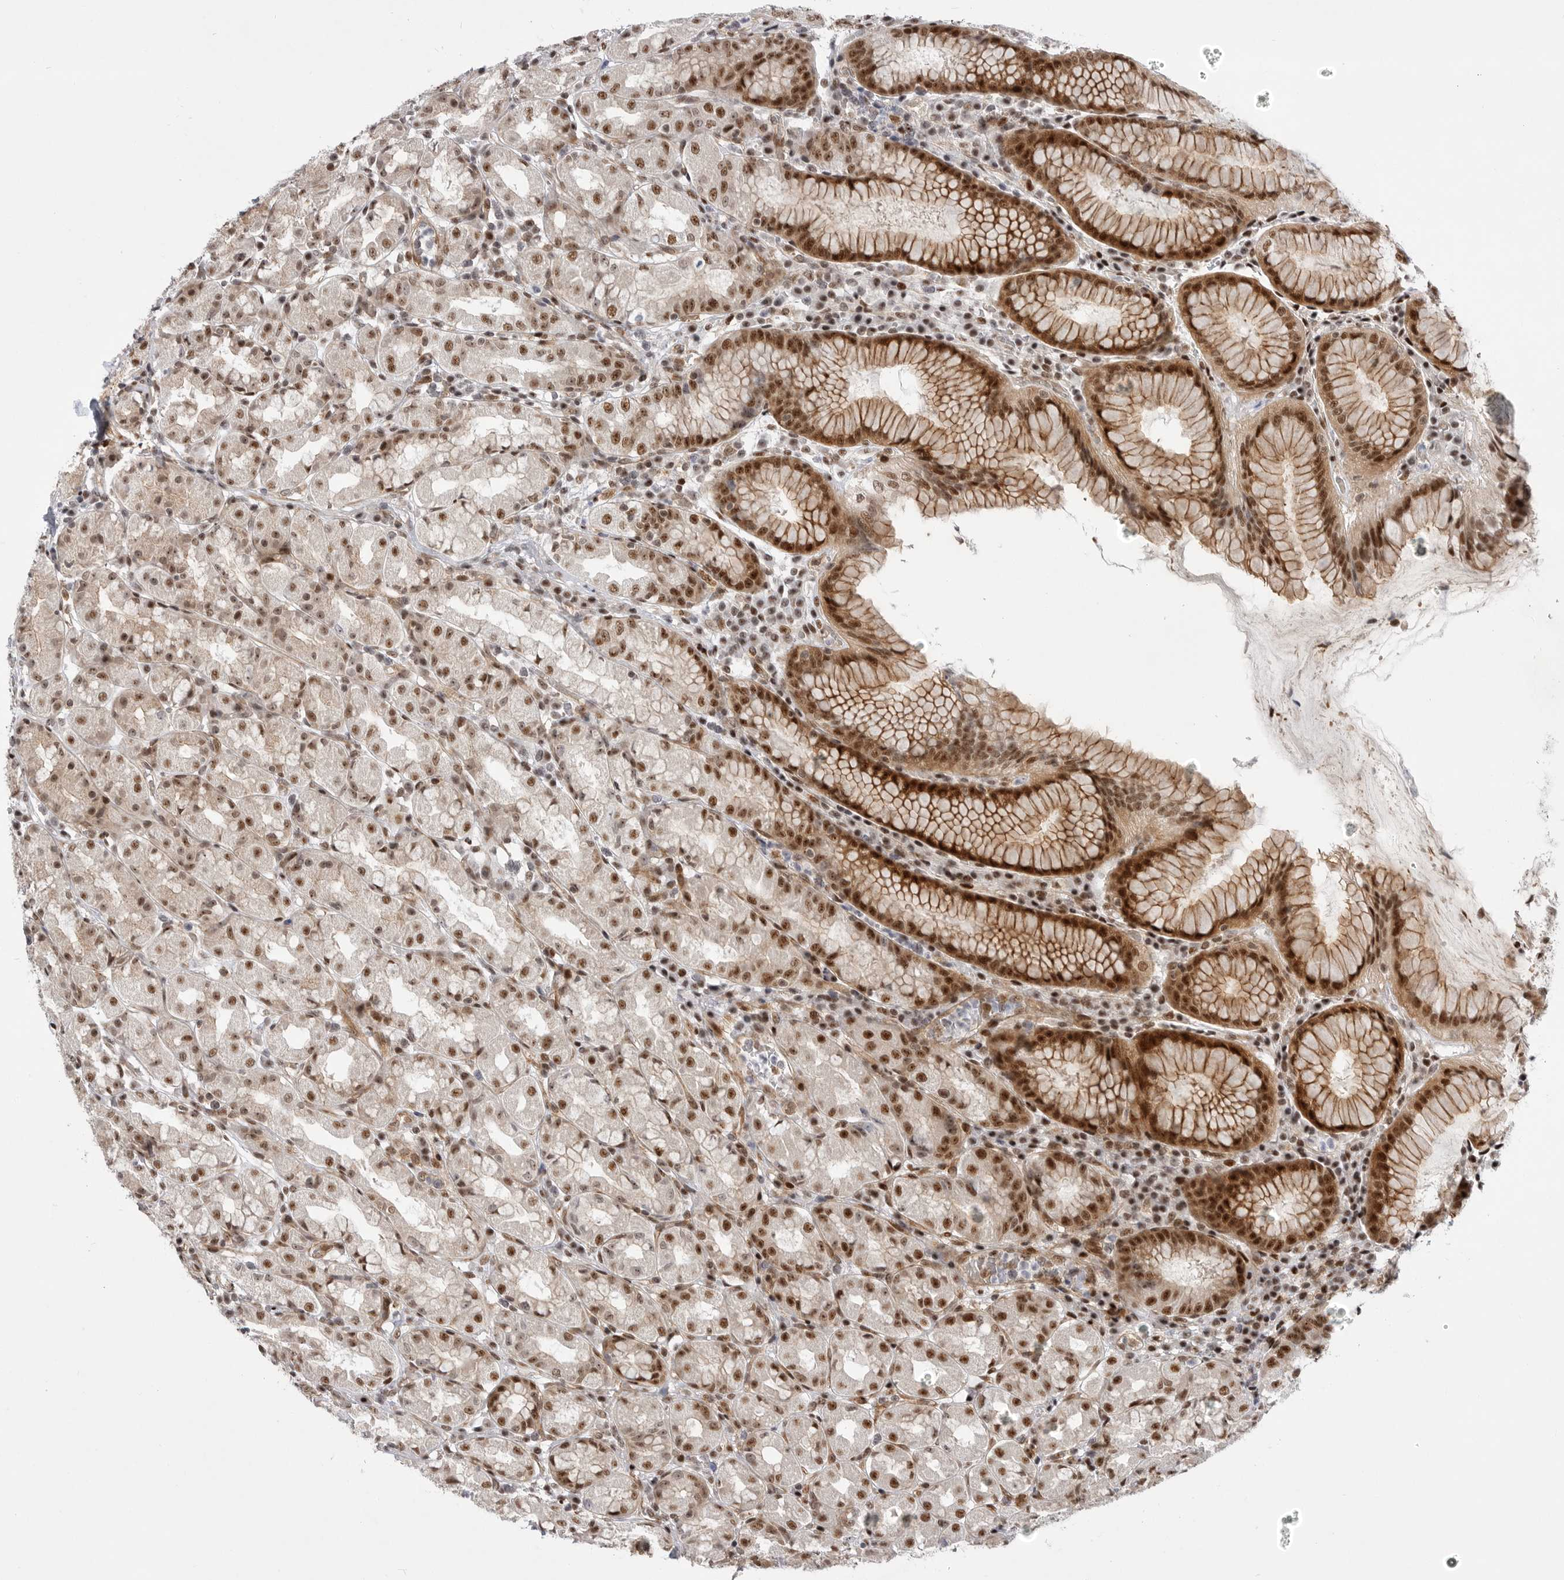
{"staining": {"intensity": "strong", "quantity": "25%-75%", "location": "cytoplasmic/membranous,nuclear"}, "tissue": "stomach", "cell_type": "Glandular cells", "image_type": "normal", "snomed": [{"axis": "morphology", "description": "Normal tissue, NOS"}, {"axis": "topography", "description": "Stomach, lower"}], "caption": "Human stomach stained for a protein (brown) exhibits strong cytoplasmic/membranous,nuclear positive expression in approximately 25%-75% of glandular cells.", "gene": "GPATCH2", "patient": {"sex": "female", "age": 56}}